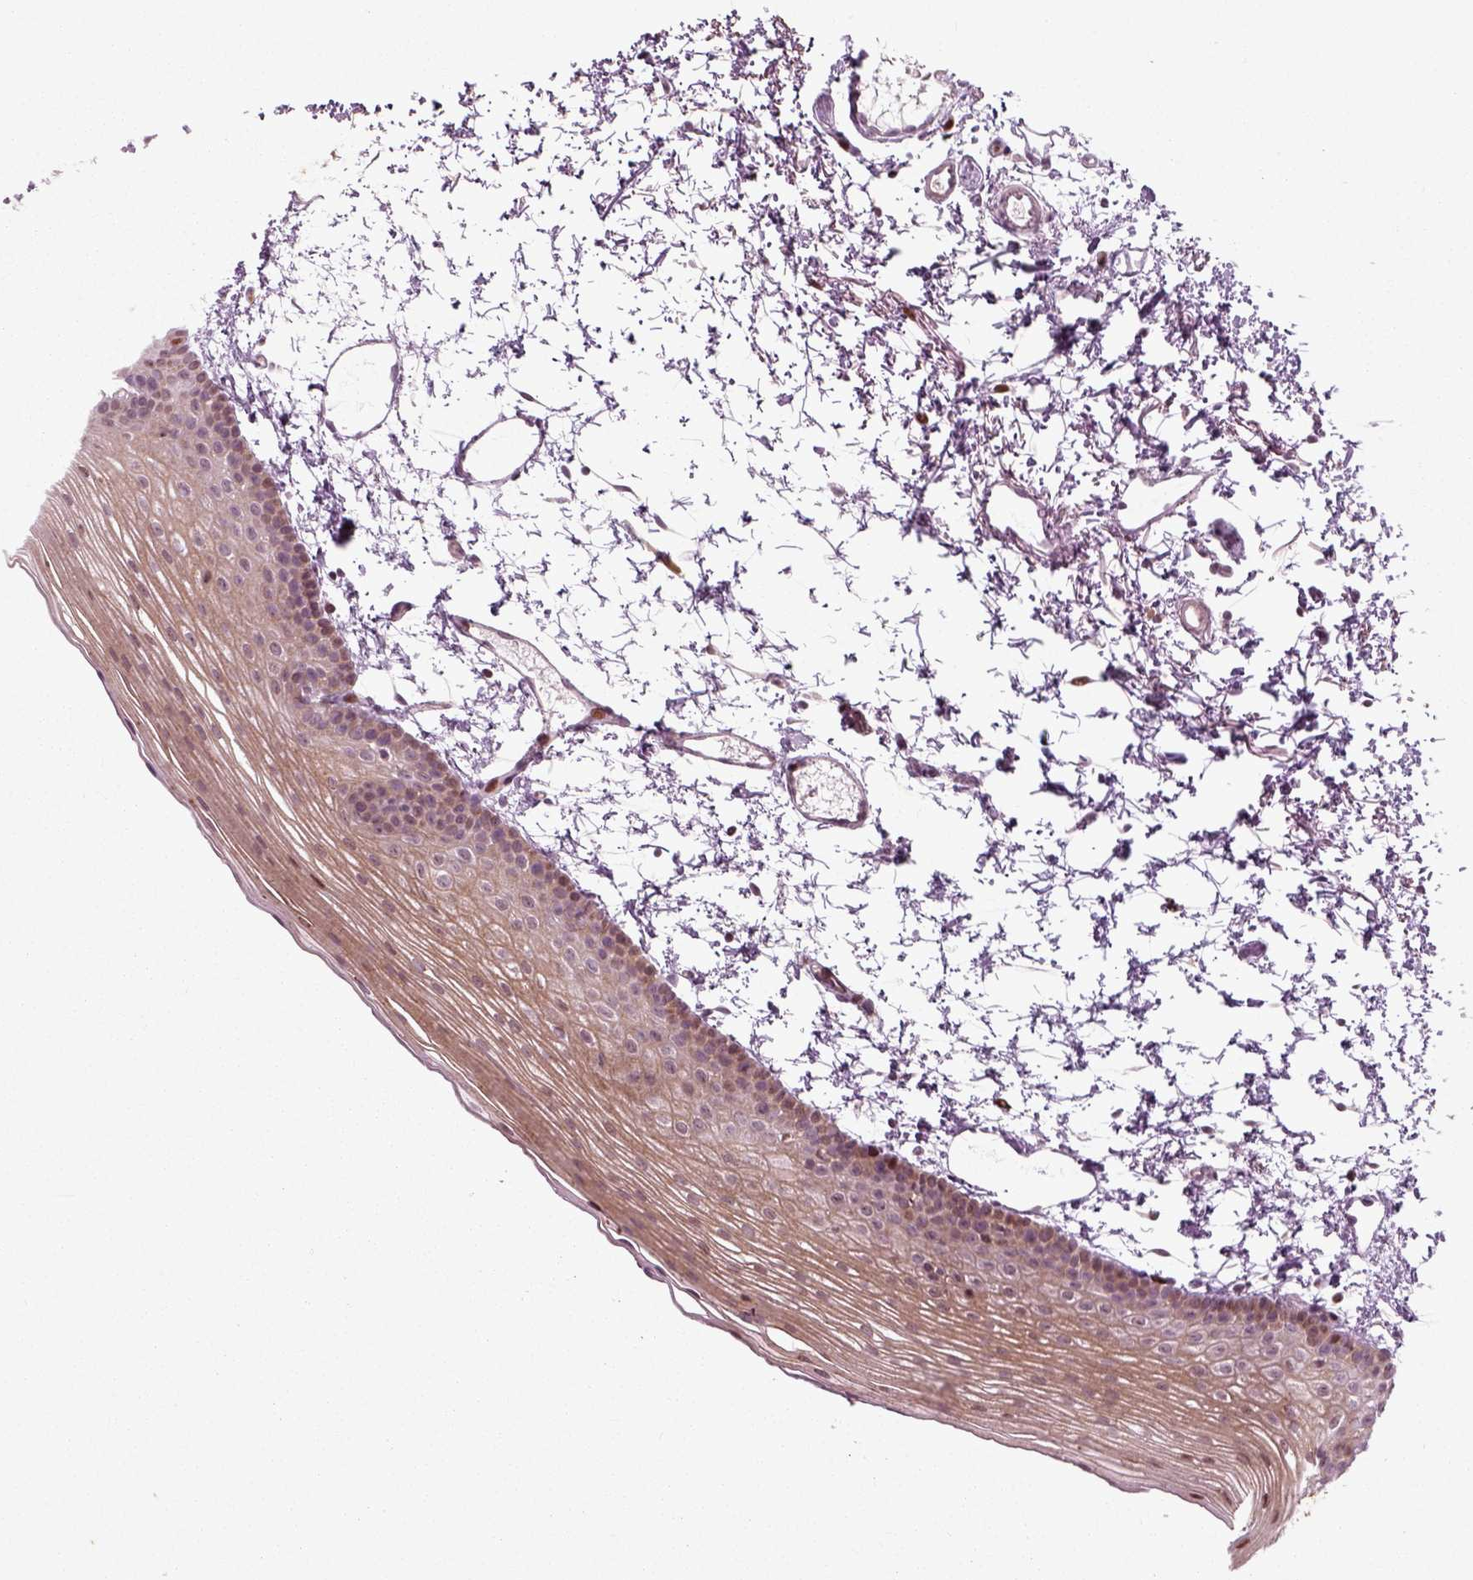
{"staining": {"intensity": "moderate", "quantity": "<25%", "location": "nuclear"}, "tissue": "oral mucosa", "cell_type": "Squamous epithelial cells", "image_type": "normal", "snomed": [{"axis": "morphology", "description": "Normal tissue, NOS"}, {"axis": "topography", "description": "Oral tissue"}], "caption": "Protein expression by IHC exhibits moderate nuclear staining in approximately <25% of squamous epithelial cells in normal oral mucosa. The staining is performed using DAB brown chromogen to label protein expression. The nuclei are counter-stained blue using hematoxylin.", "gene": "CDC14A", "patient": {"sex": "female", "age": 57}}